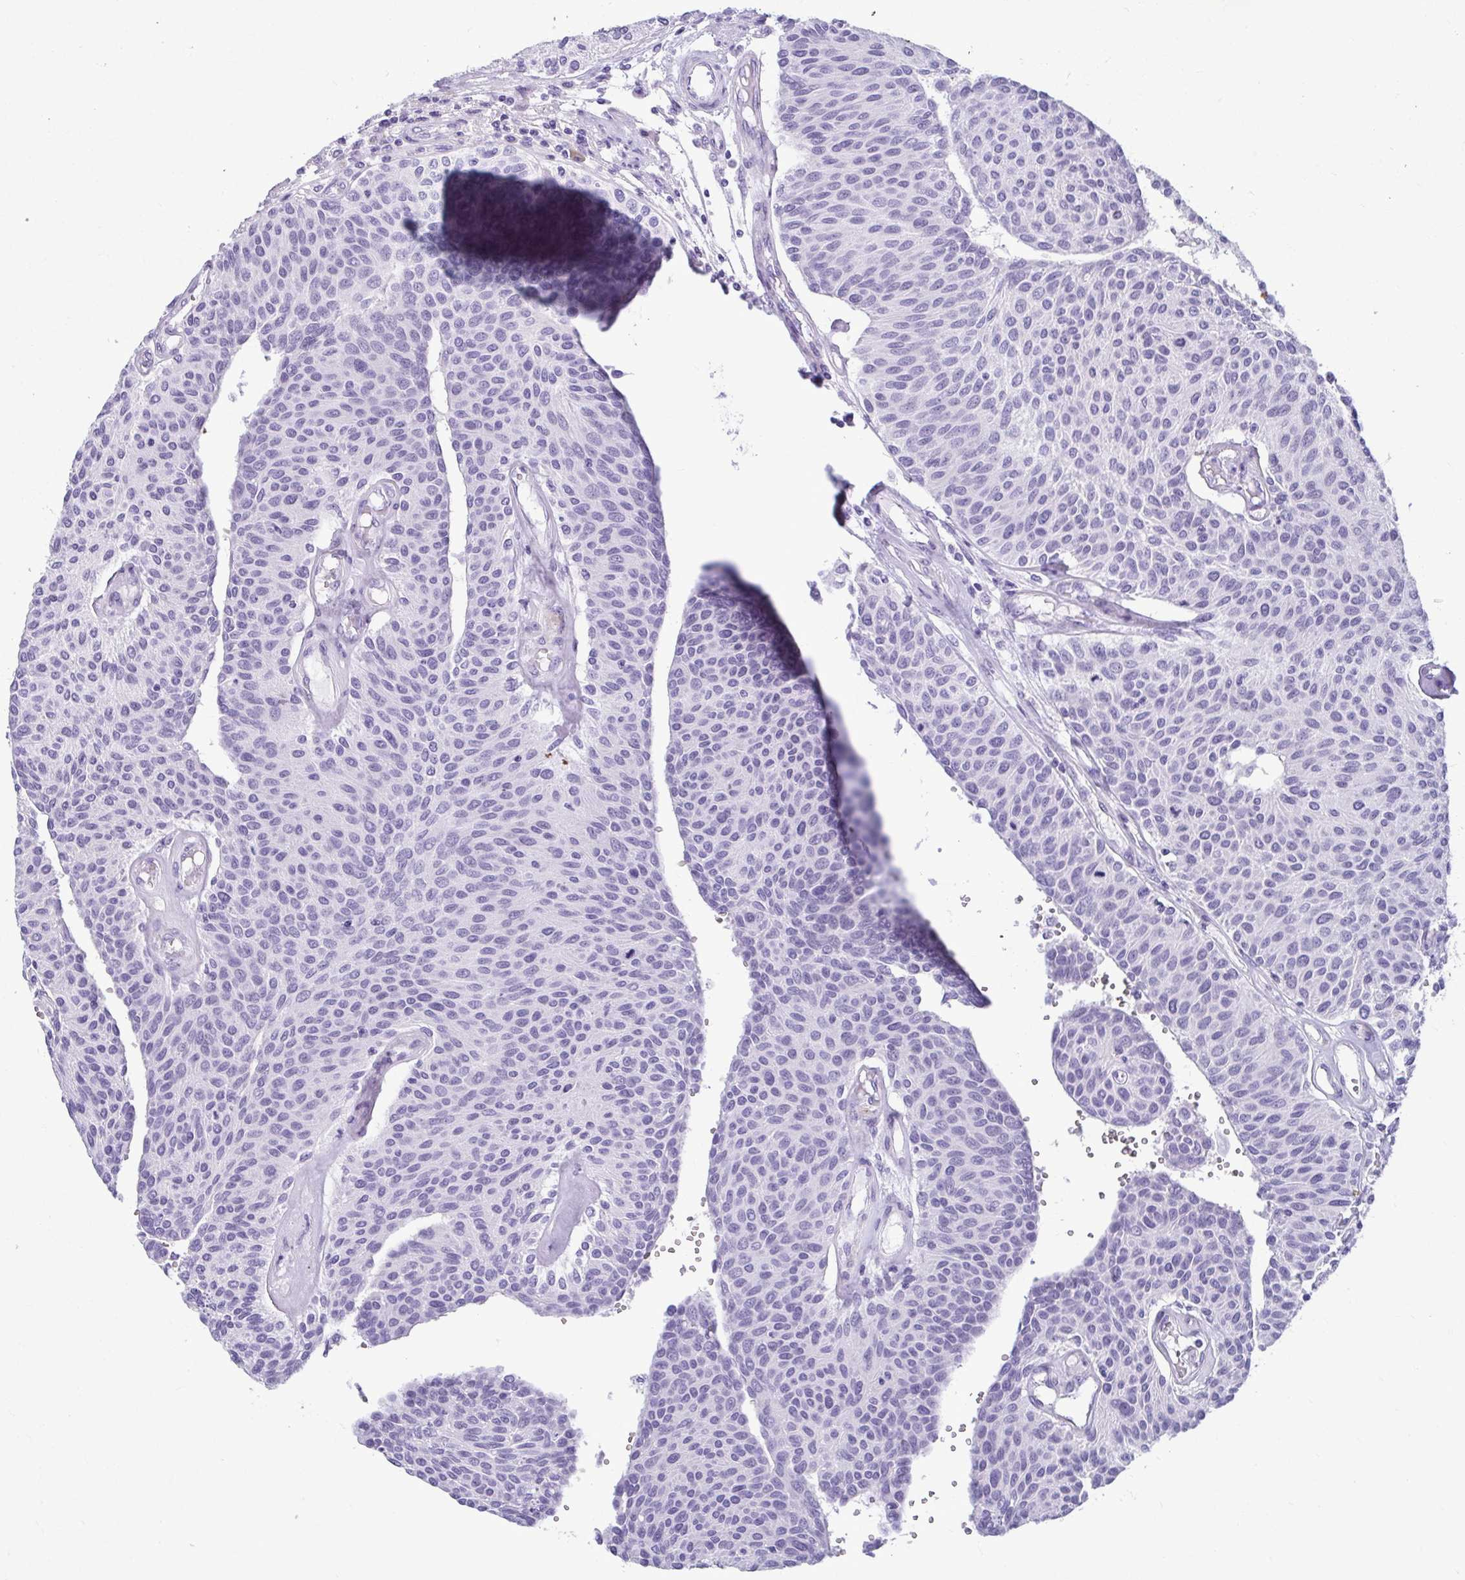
{"staining": {"intensity": "negative", "quantity": "none", "location": "none"}, "tissue": "urothelial cancer", "cell_type": "Tumor cells", "image_type": "cancer", "snomed": [{"axis": "morphology", "description": "Urothelial carcinoma, NOS"}, {"axis": "topography", "description": "Urinary bladder"}], "caption": "Protein analysis of transitional cell carcinoma reveals no significant expression in tumor cells. (DAB immunohistochemistry (IHC) with hematoxylin counter stain).", "gene": "SERPINI1", "patient": {"sex": "male", "age": 55}}